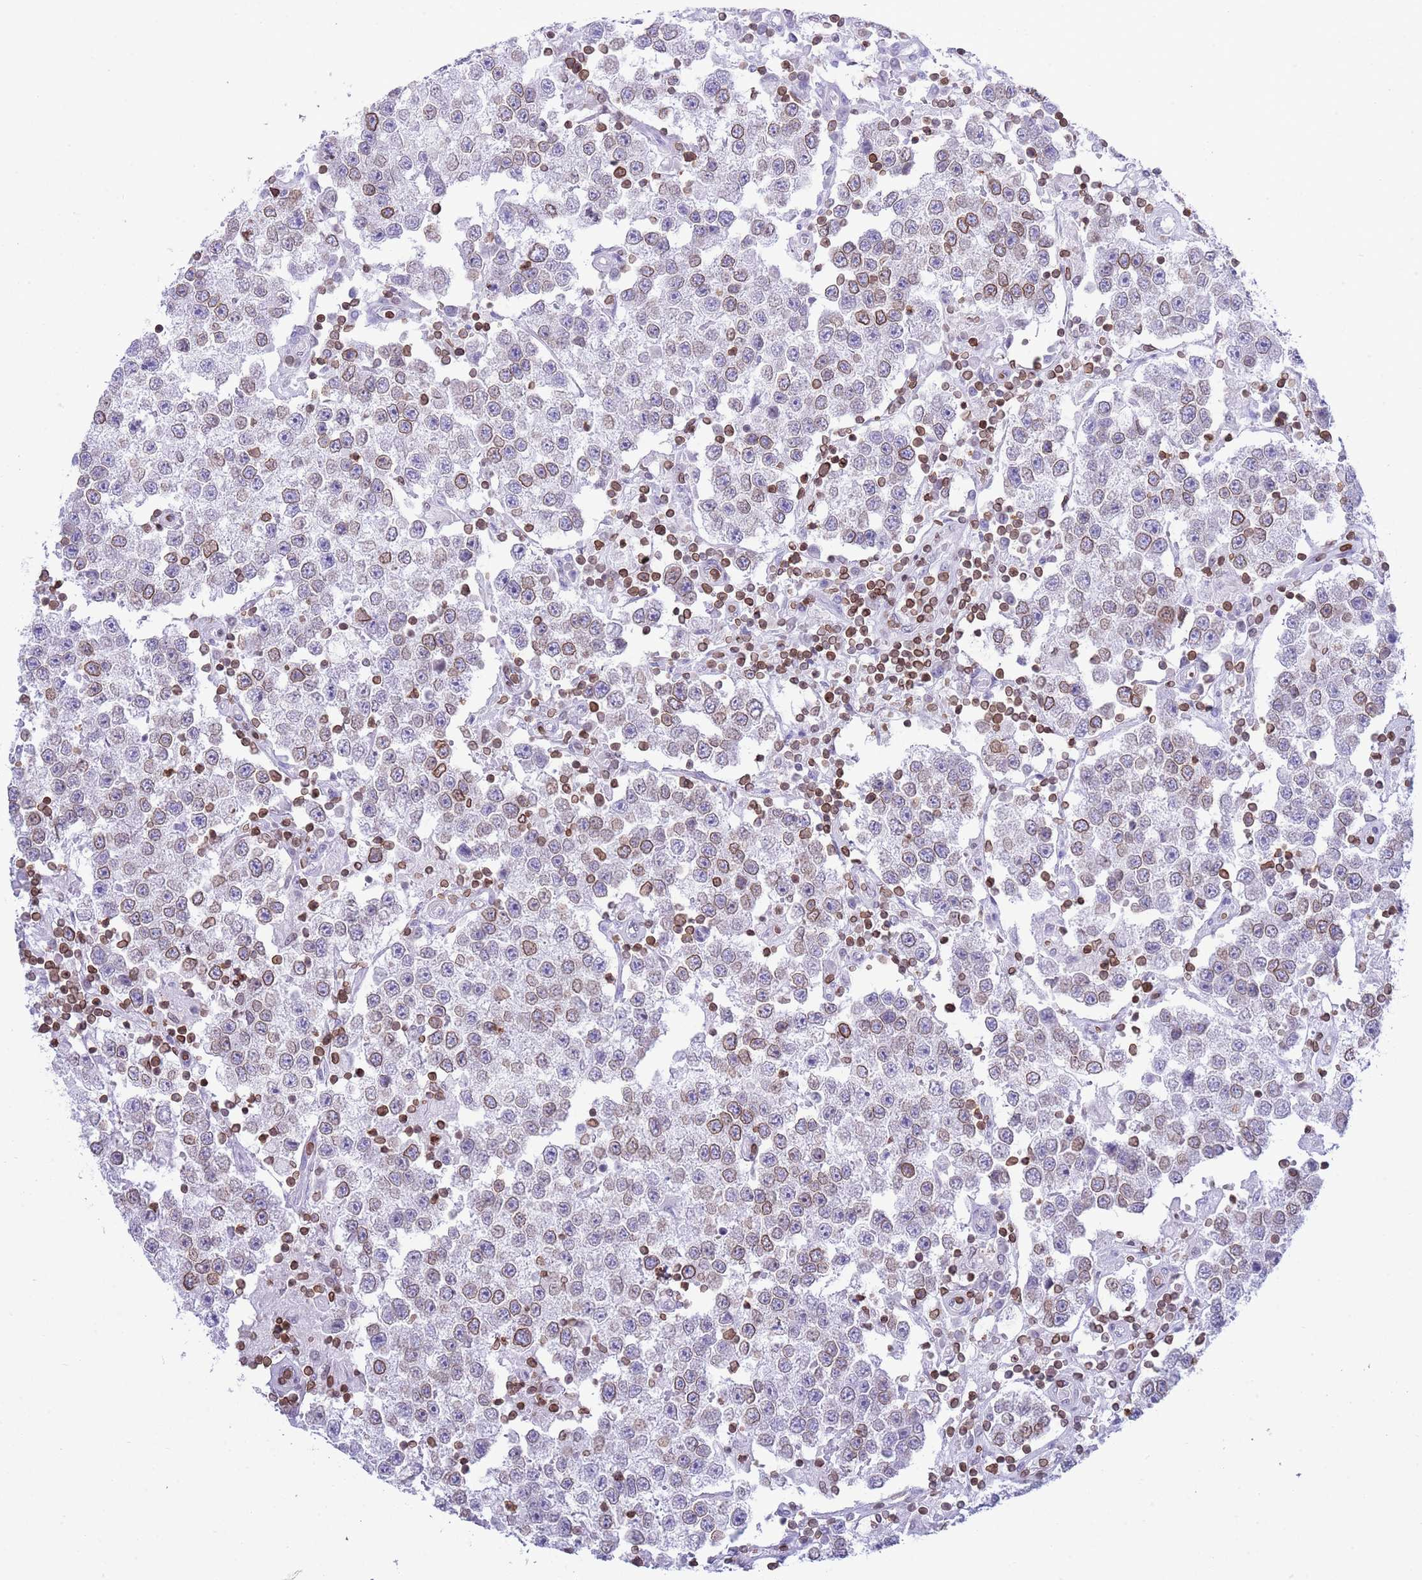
{"staining": {"intensity": "moderate", "quantity": "25%-75%", "location": "cytoplasmic/membranous,nuclear"}, "tissue": "testis cancer", "cell_type": "Tumor cells", "image_type": "cancer", "snomed": [{"axis": "morphology", "description": "Seminoma, NOS"}, {"axis": "topography", "description": "Testis"}], "caption": "IHC photomicrograph of testis seminoma stained for a protein (brown), which exhibits medium levels of moderate cytoplasmic/membranous and nuclear staining in approximately 25%-75% of tumor cells.", "gene": "LBR", "patient": {"sex": "male", "age": 37}}